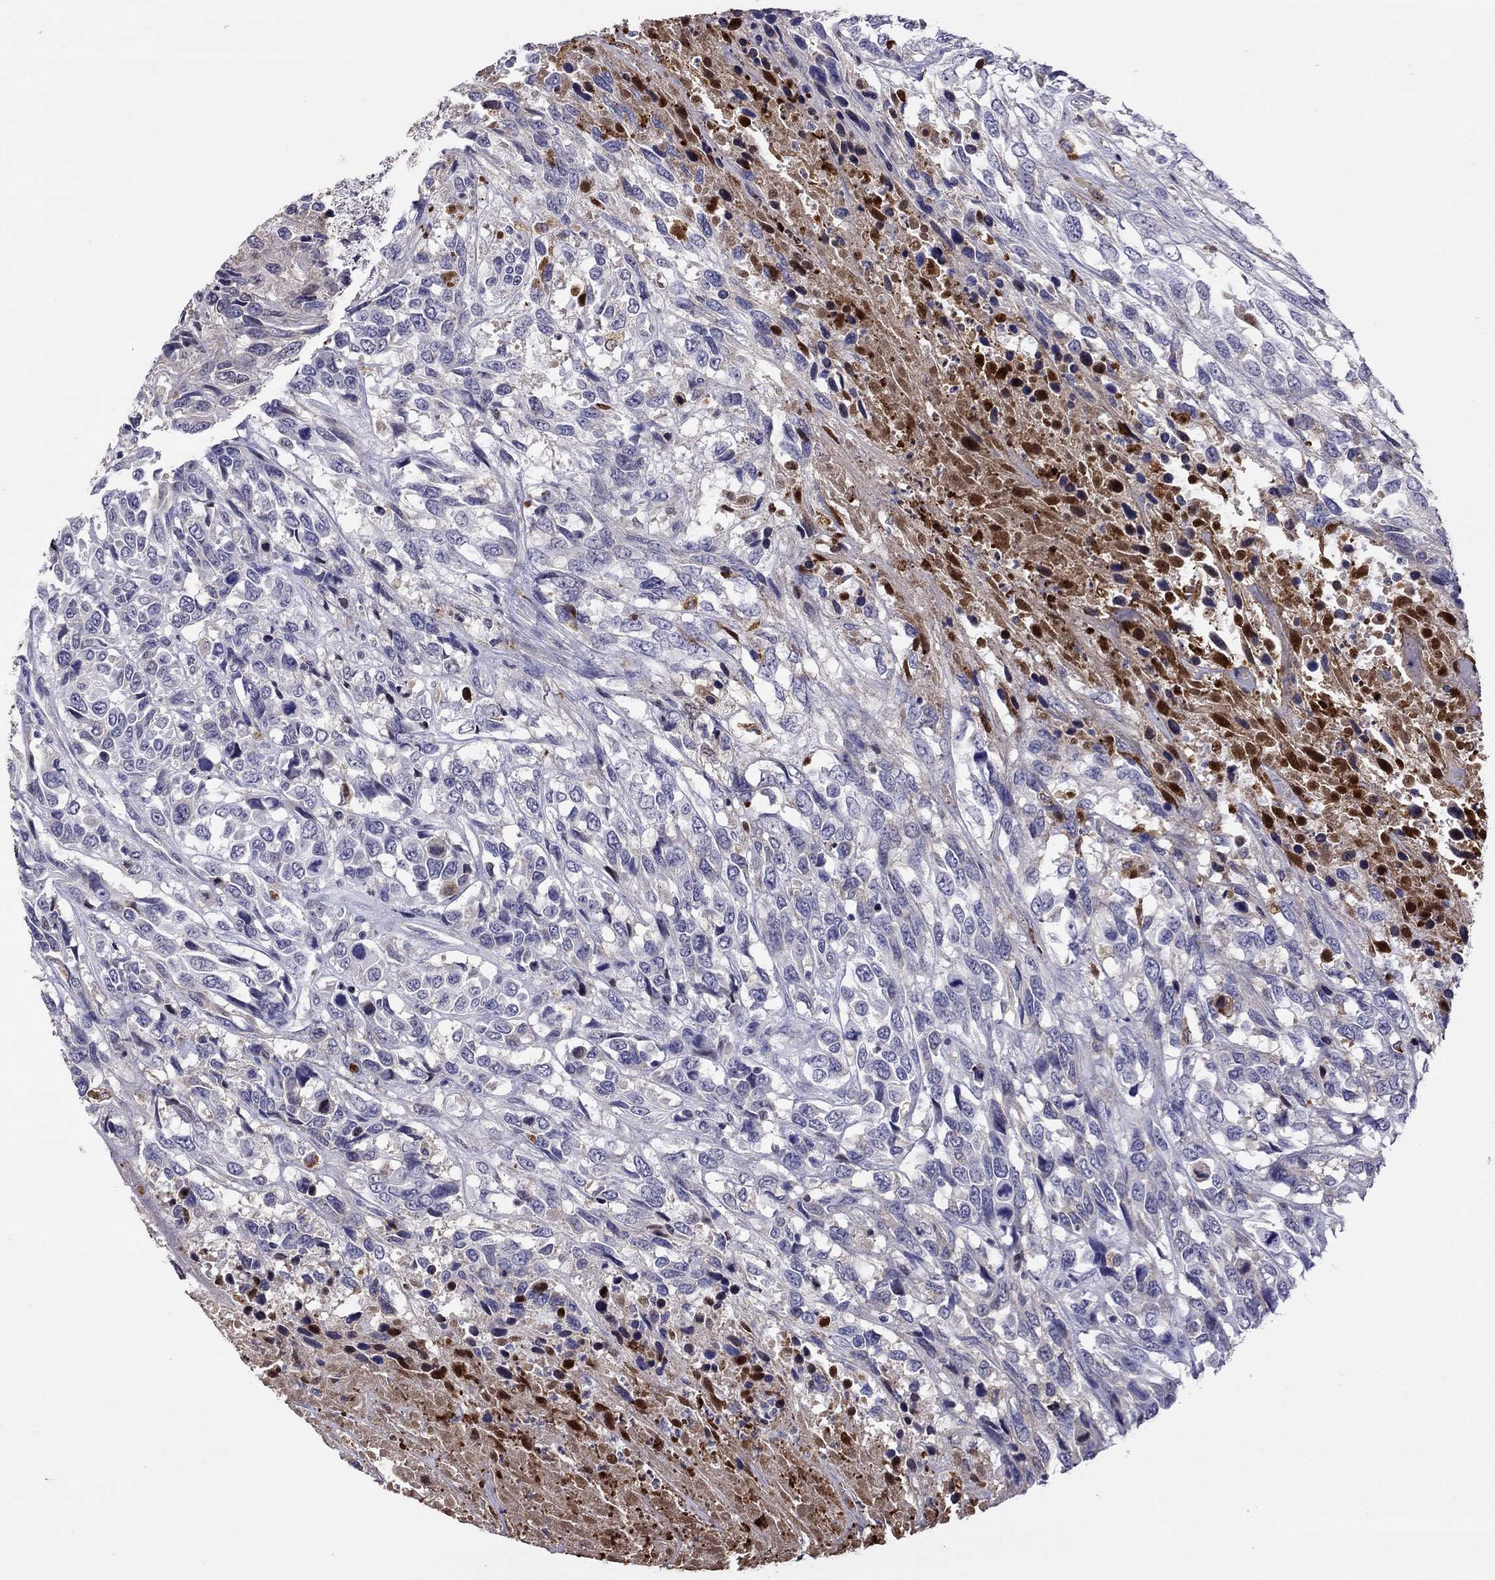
{"staining": {"intensity": "negative", "quantity": "none", "location": "none"}, "tissue": "urothelial cancer", "cell_type": "Tumor cells", "image_type": "cancer", "snomed": [{"axis": "morphology", "description": "Urothelial carcinoma, High grade"}, {"axis": "topography", "description": "Urinary bladder"}], "caption": "Immunohistochemistry (IHC) of human high-grade urothelial carcinoma exhibits no expression in tumor cells. (Brightfield microscopy of DAB (3,3'-diaminobenzidine) immunohistochemistry (IHC) at high magnification).", "gene": "SERPINA3", "patient": {"sex": "female", "age": 70}}